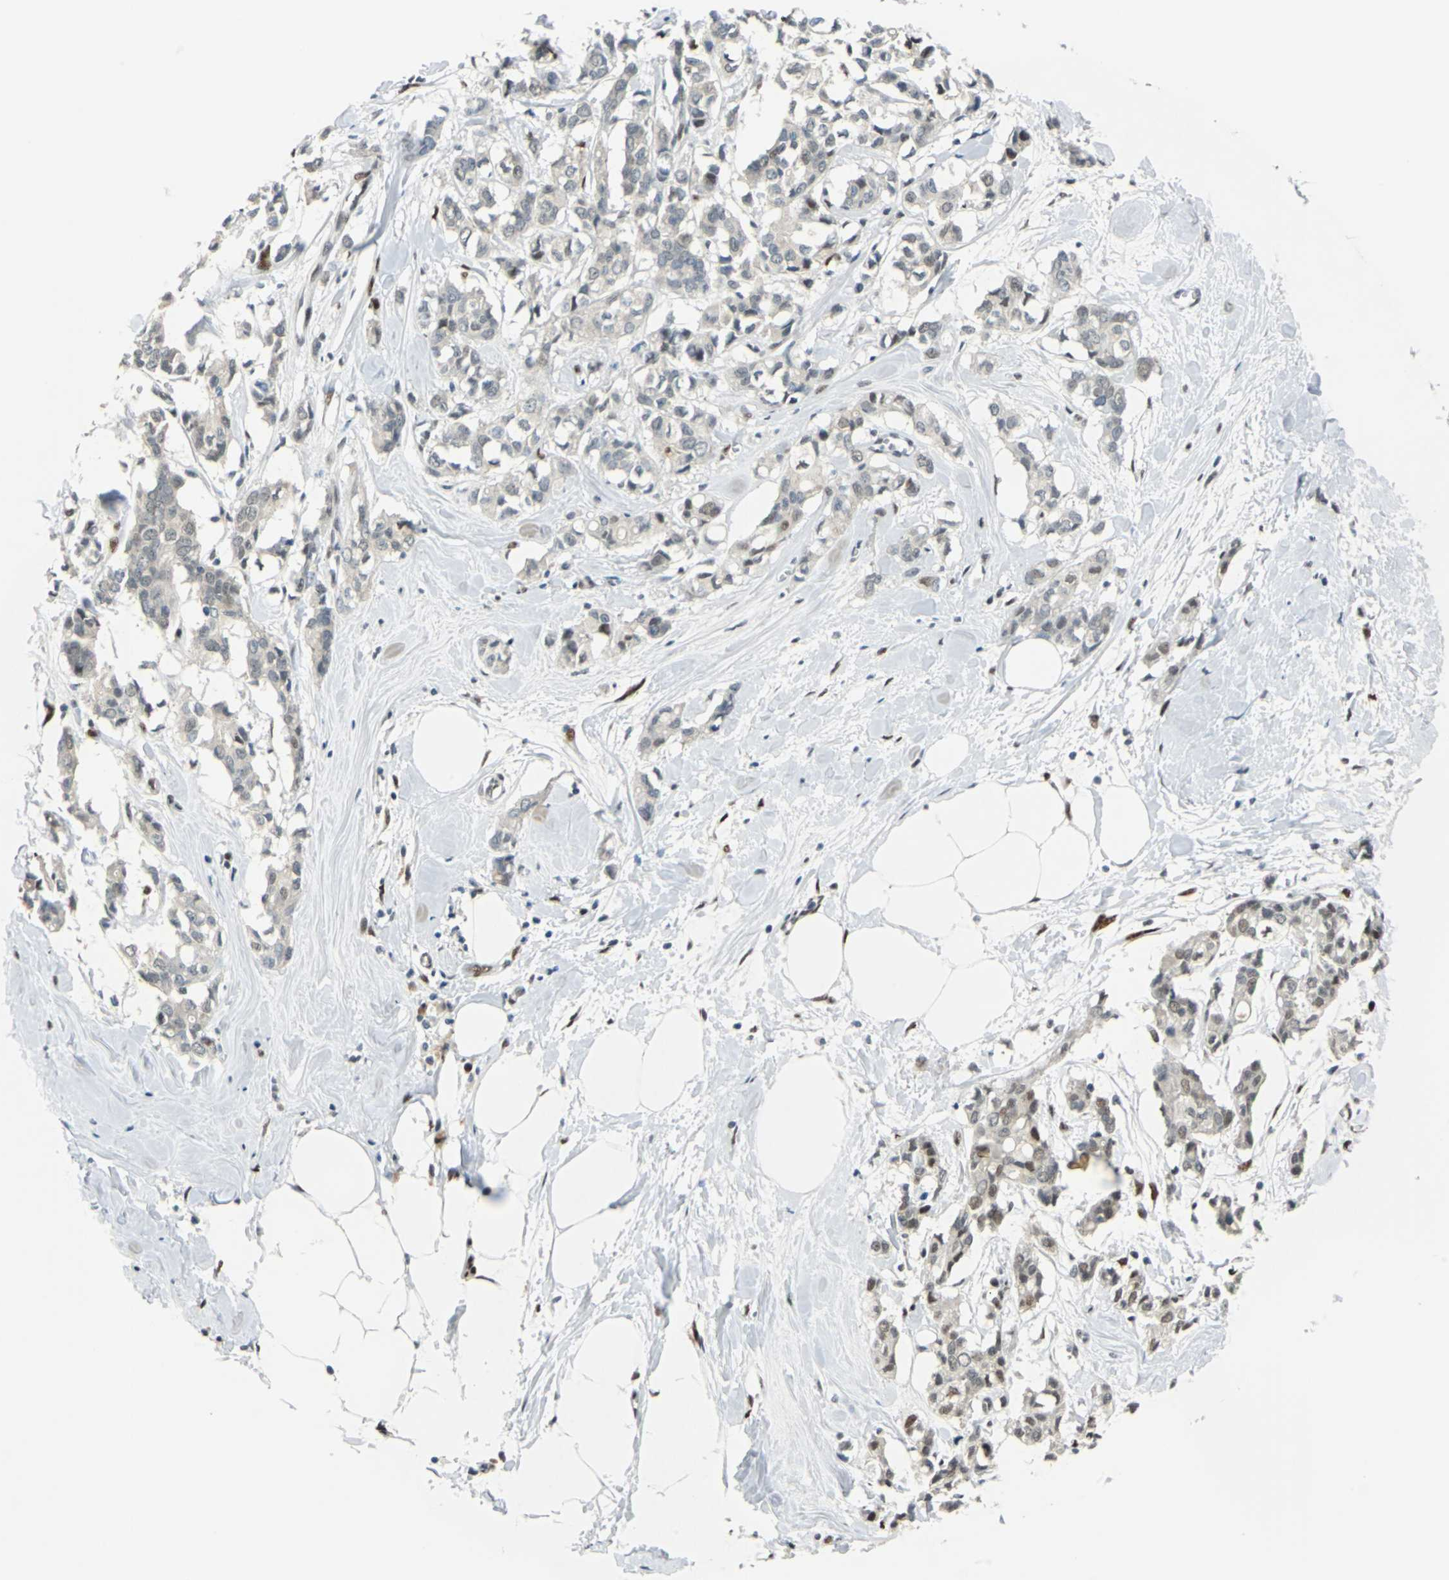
{"staining": {"intensity": "weak", "quantity": "<25%", "location": "cytoplasmic/membranous,nuclear"}, "tissue": "breast cancer", "cell_type": "Tumor cells", "image_type": "cancer", "snomed": [{"axis": "morphology", "description": "Duct carcinoma"}, {"axis": "topography", "description": "Breast"}], "caption": "This image is of breast cancer stained with immunohistochemistry (IHC) to label a protein in brown with the nuclei are counter-stained blue. There is no expression in tumor cells.", "gene": "HCFC2", "patient": {"sex": "female", "age": 84}}